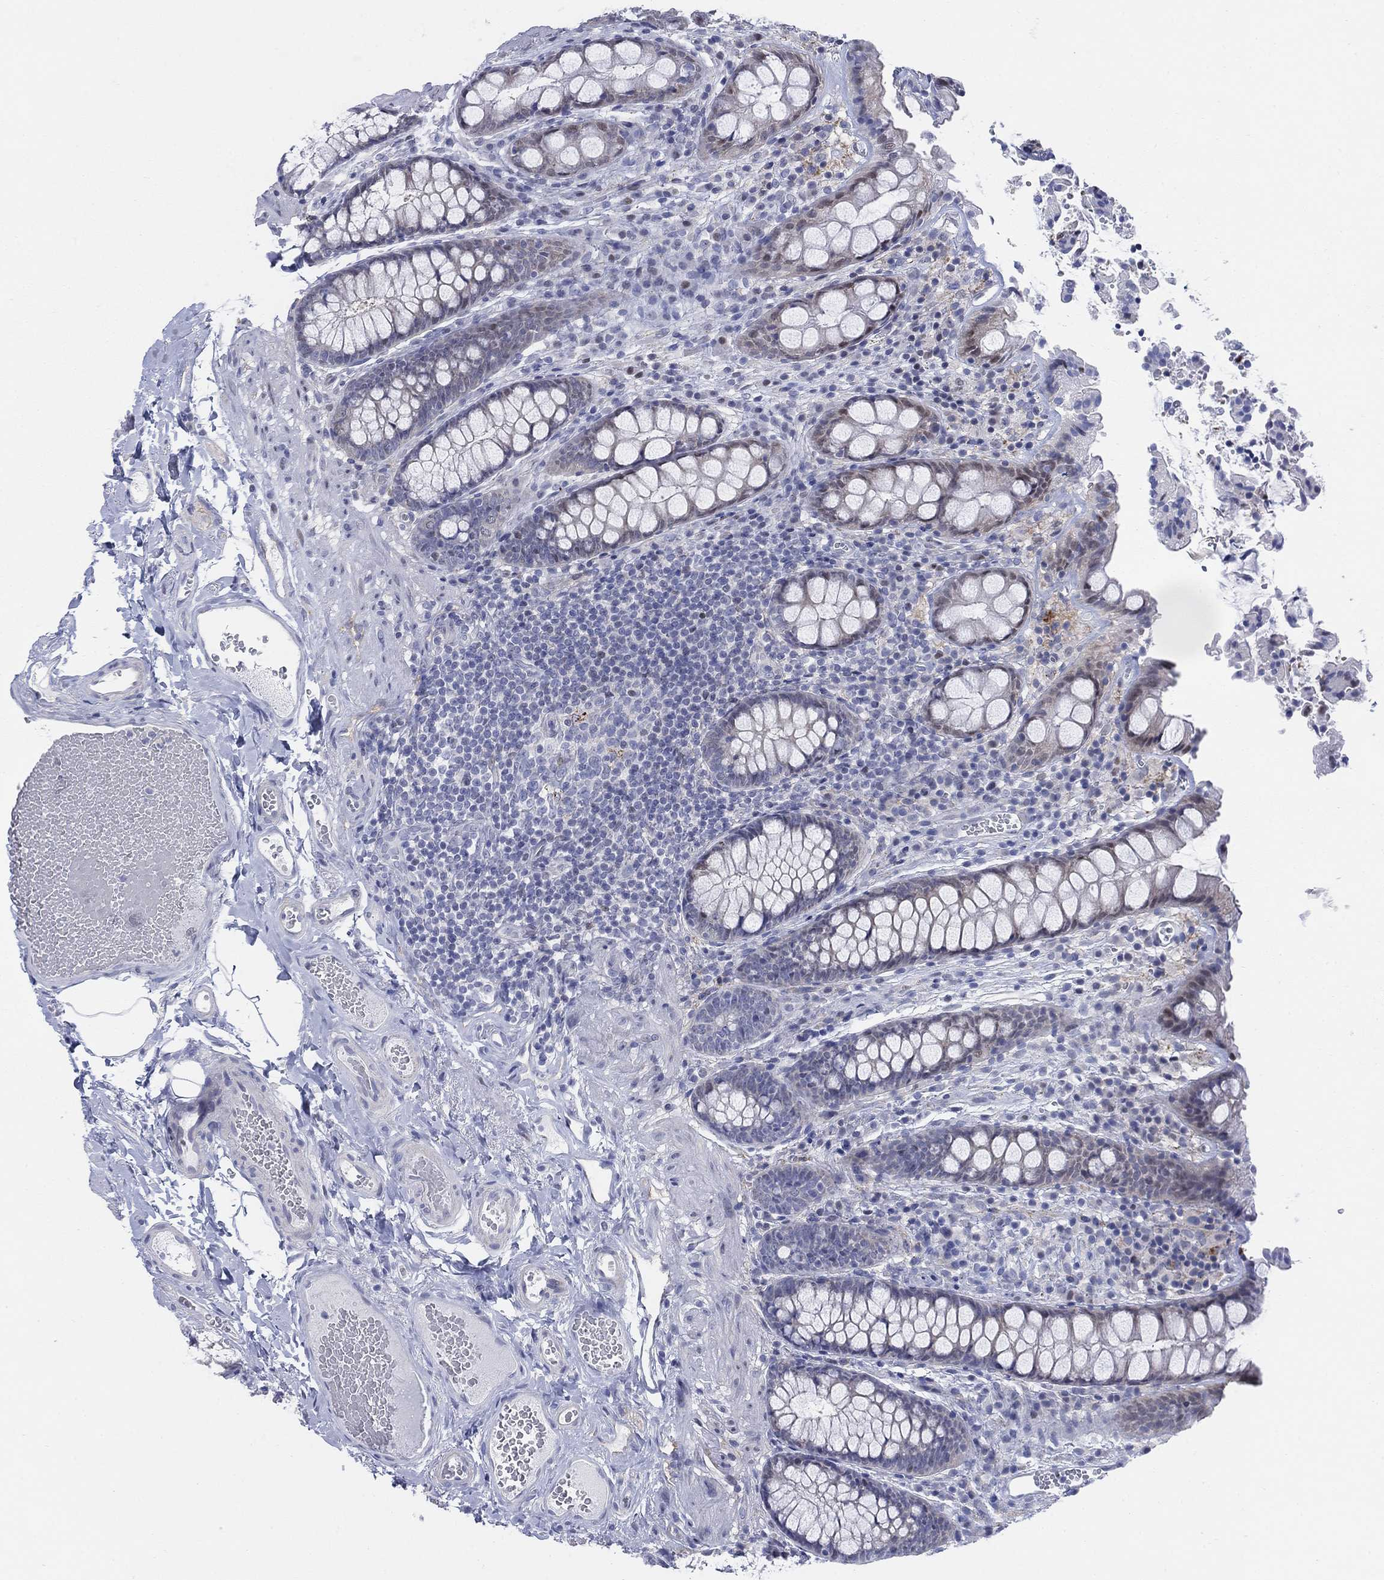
{"staining": {"intensity": "negative", "quantity": "none", "location": "none"}, "tissue": "colon", "cell_type": "Endothelial cells", "image_type": "normal", "snomed": [{"axis": "morphology", "description": "Normal tissue, NOS"}, {"axis": "topography", "description": "Colon"}], "caption": "Histopathology image shows no significant protein expression in endothelial cells of normal colon.", "gene": "MYO3A", "patient": {"sex": "female", "age": 86}}